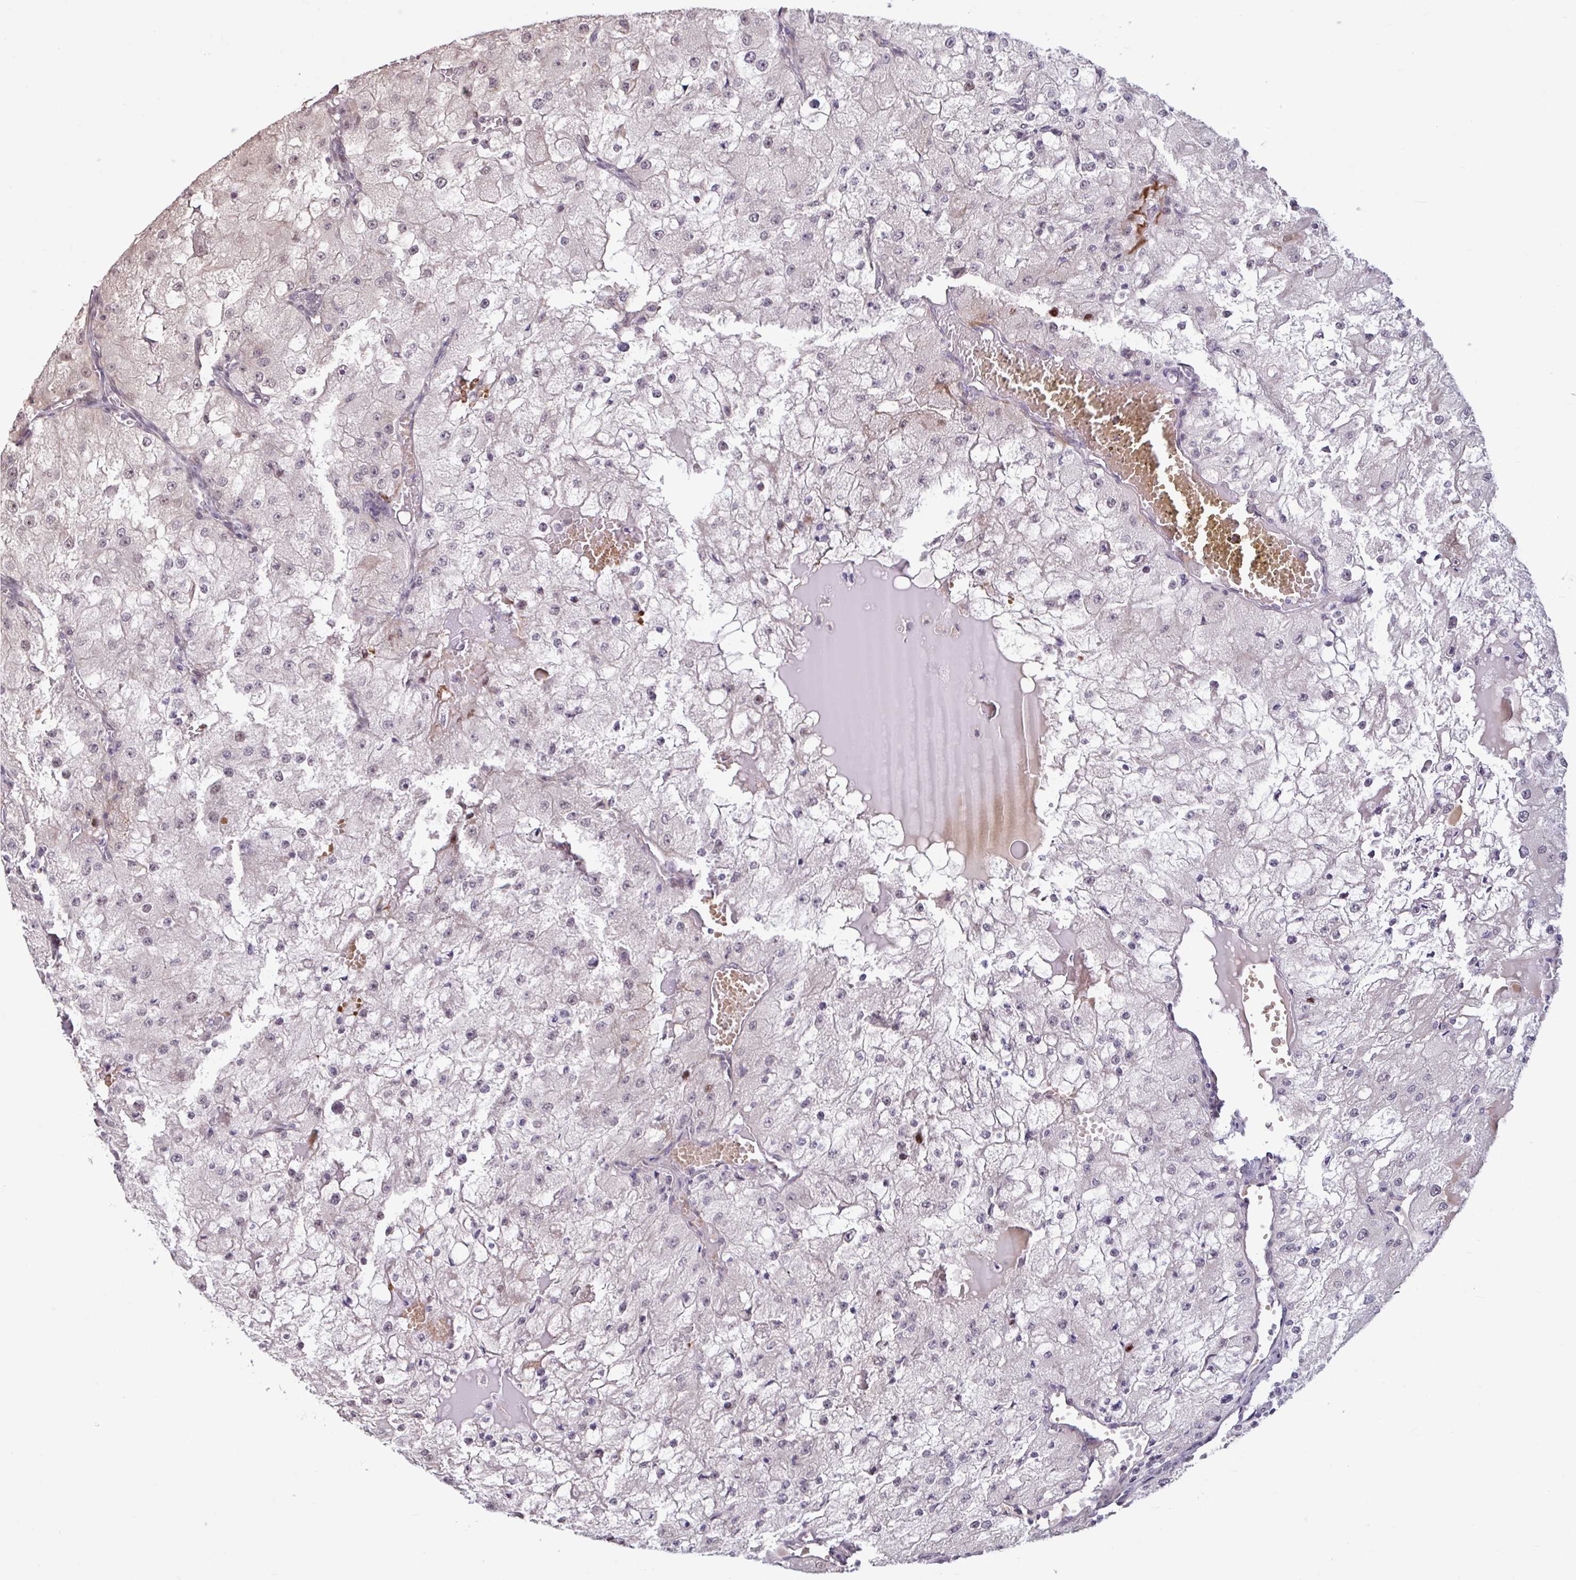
{"staining": {"intensity": "negative", "quantity": "none", "location": "none"}, "tissue": "renal cancer", "cell_type": "Tumor cells", "image_type": "cancer", "snomed": [{"axis": "morphology", "description": "Adenocarcinoma, NOS"}, {"axis": "topography", "description": "Kidney"}], "caption": "Immunohistochemistry (IHC) of renal cancer (adenocarcinoma) shows no positivity in tumor cells.", "gene": "ZNF414", "patient": {"sex": "female", "age": 74}}